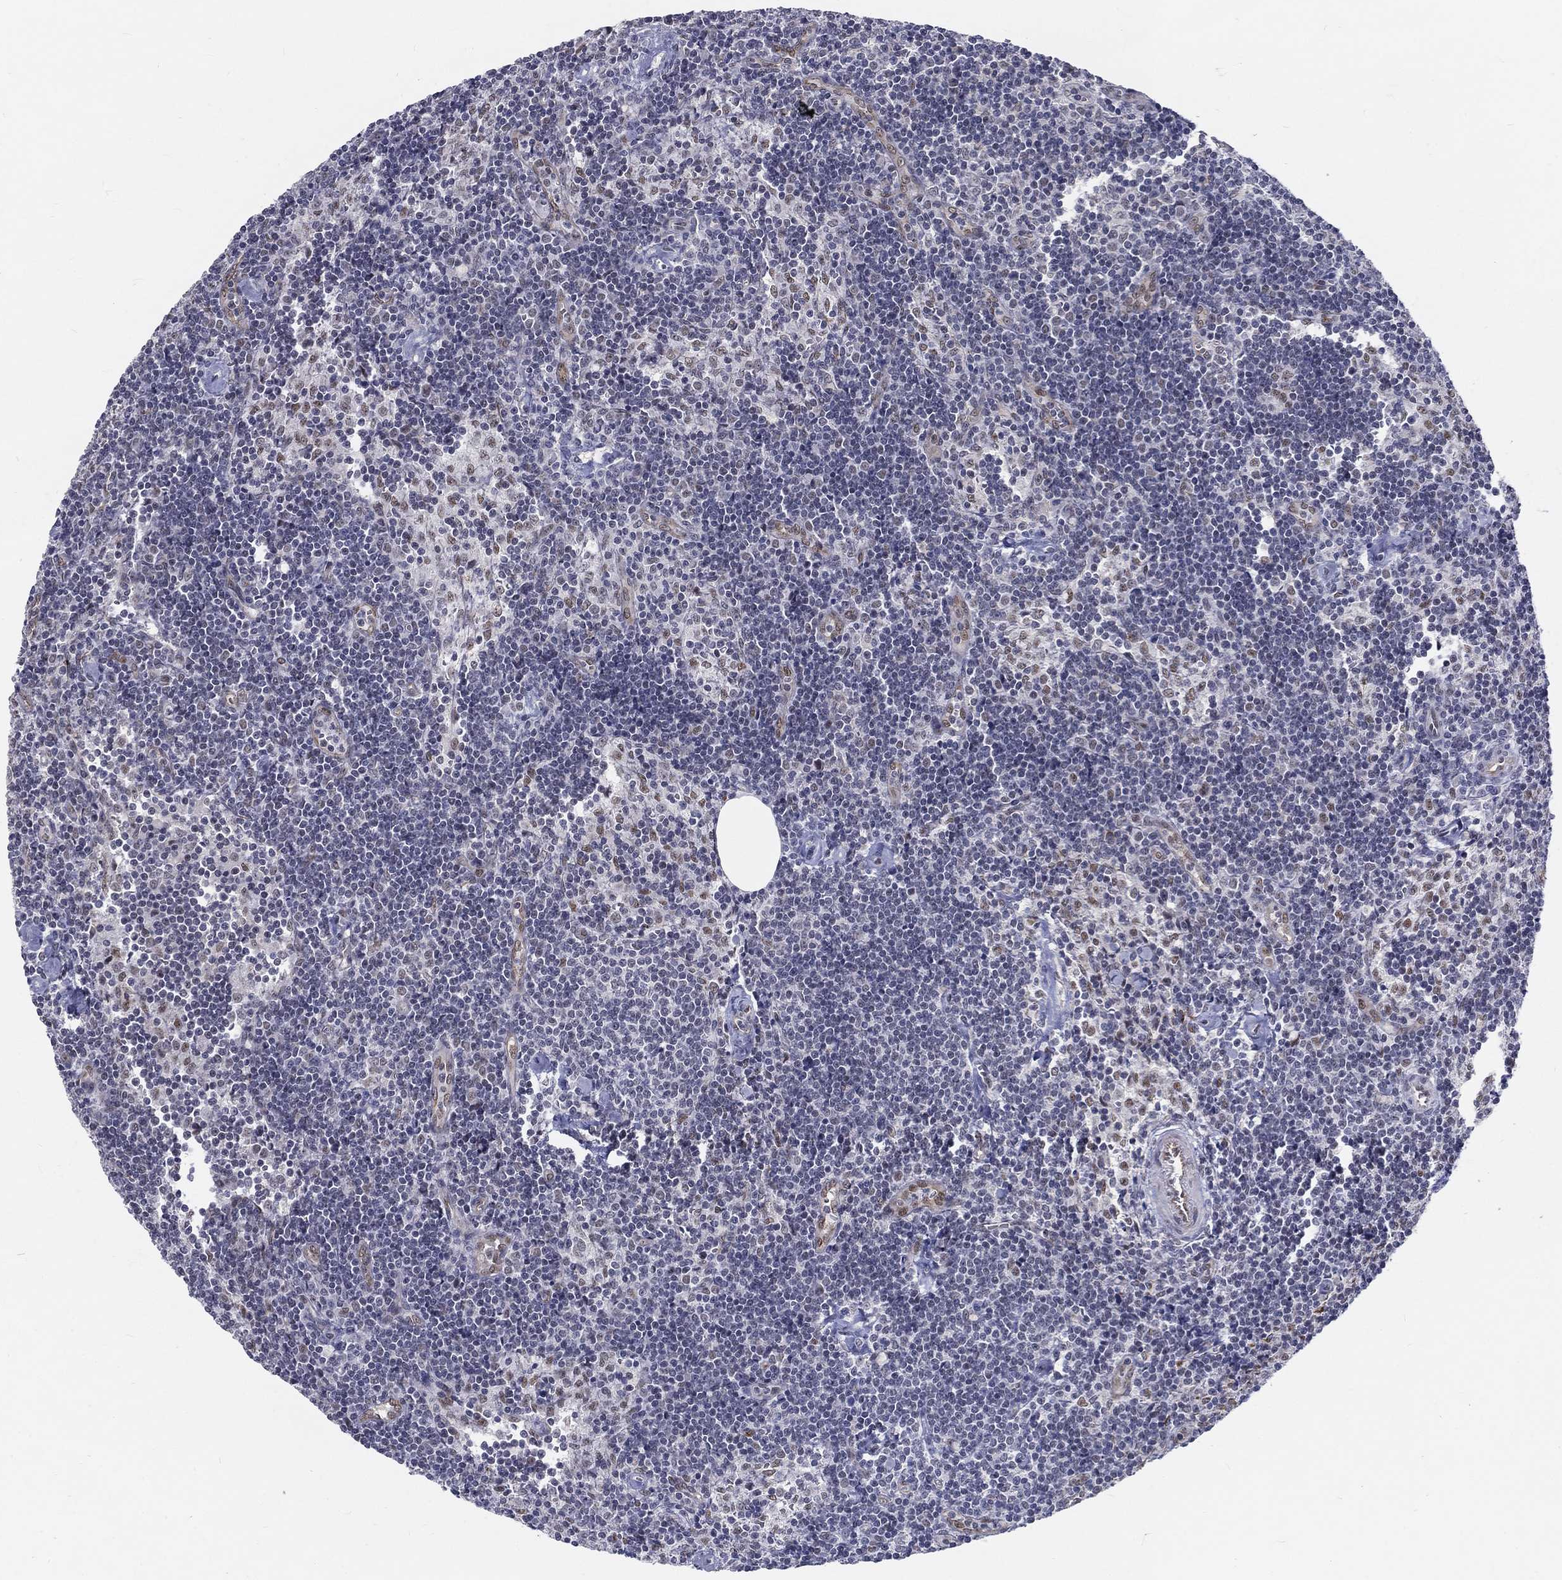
{"staining": {"intensity": "negative", "quantity": "none", "location": "none"}, "tissue": "lymph node", "cell_type": "Germinal center cells", "image_type": "normal", "snomed": [{"axis": "morphology", "description": "Normal tissue, NOS"}, {"axis": "topography", "description": "Lymph node"}], "caption": "Immunohistochemistry image of unremarkable lymph node: lymph node stained with DAB (3,3'-diaminobenzidine) reveals no significant protein expression in germinal center cells. The staining was performed using DAB (3,3'-diaminobenzidine) to visualize the protein expression in brown, while the nuclei were stained in blue with hematoxylin (Magnification: 20x).", "gene": "ZBED1", "patient": {"sex": "female", "age": 51}}